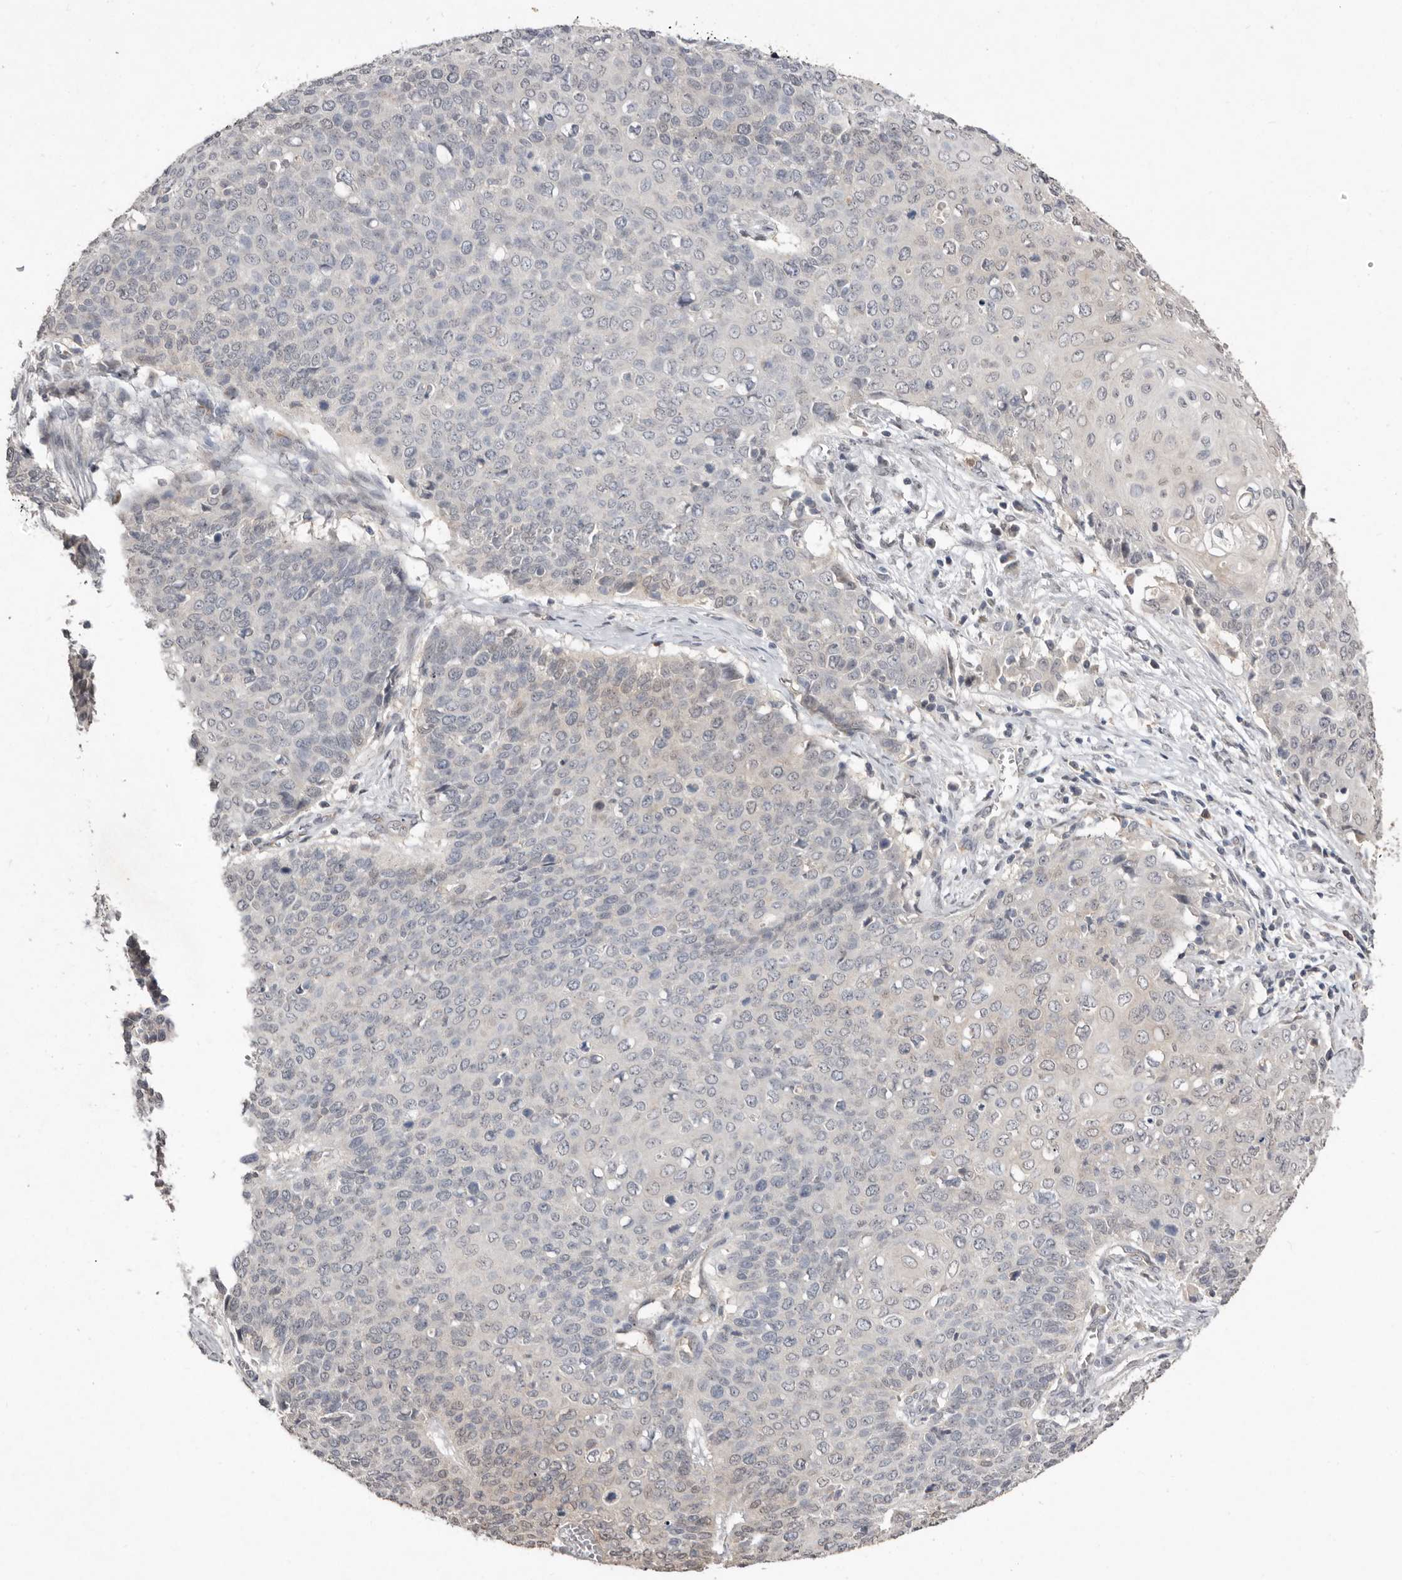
{"staining": {"intensity": "weak", "quantity": "<25%", "location": "cytoplasmic/membranous"}, "tissue": "cervical cancer", "cell_type": "Tumor cells", "image_type": "cancer", "snomed": [{"axis": "morphology", "description": "Squamous cell carcinoma, NOS"}, {"axis": "topography", "description": "Cervix"}], "caption": "This micrograph is of squamous cell carcinoma (cervical) stained with immunohistochemistry to label a protein in brown with the nuclei are counter-stained blue. There is no positivity in tumor cells.", "gene": "SULT1E1", "patient": {"sex": "female", "age": 39}}